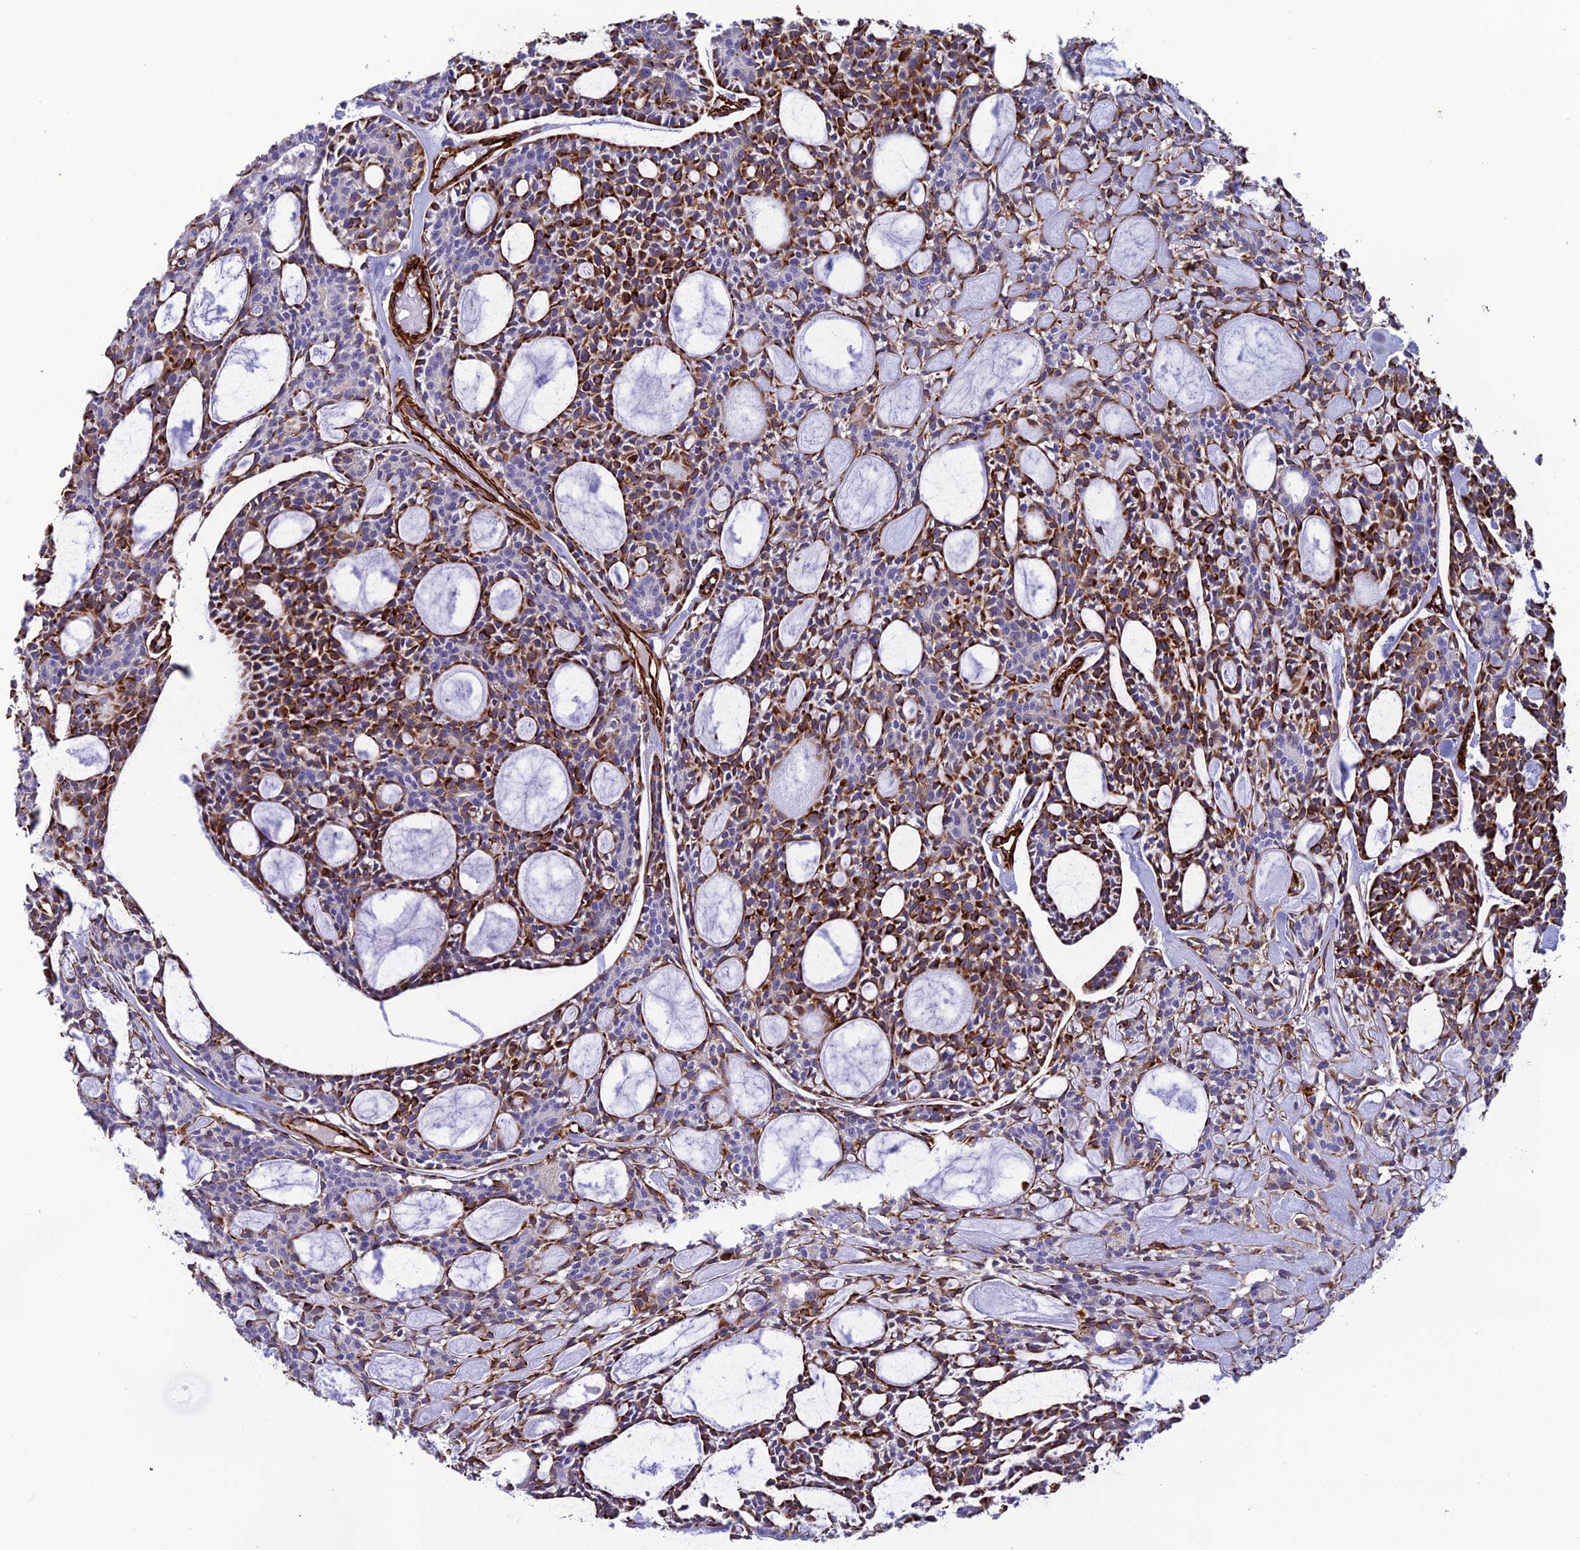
{"staining": {"intensity": "strong", "quantity": "<25%", "location": "cytoplasmic/membranous"}, "tissue": "head and neck cancer", "cell_type": "Tumor cells", "image_type": "cancer", "snomed": [{"axis": "morphology", "description": "Adenocarcinoma, NOS"}, {"axis": "topography", "description": "Salivary gland"}, {"axis": "topography", "description": "Head-Neck"}], "caption": "Immunohistochemistry of head and neck cancer shows medium levels of strong cytoplasmic/membranous expression in about <25% of tumor cells.", "gene": "FBXL20", "patient": {"sex": "male", "age": 55}}